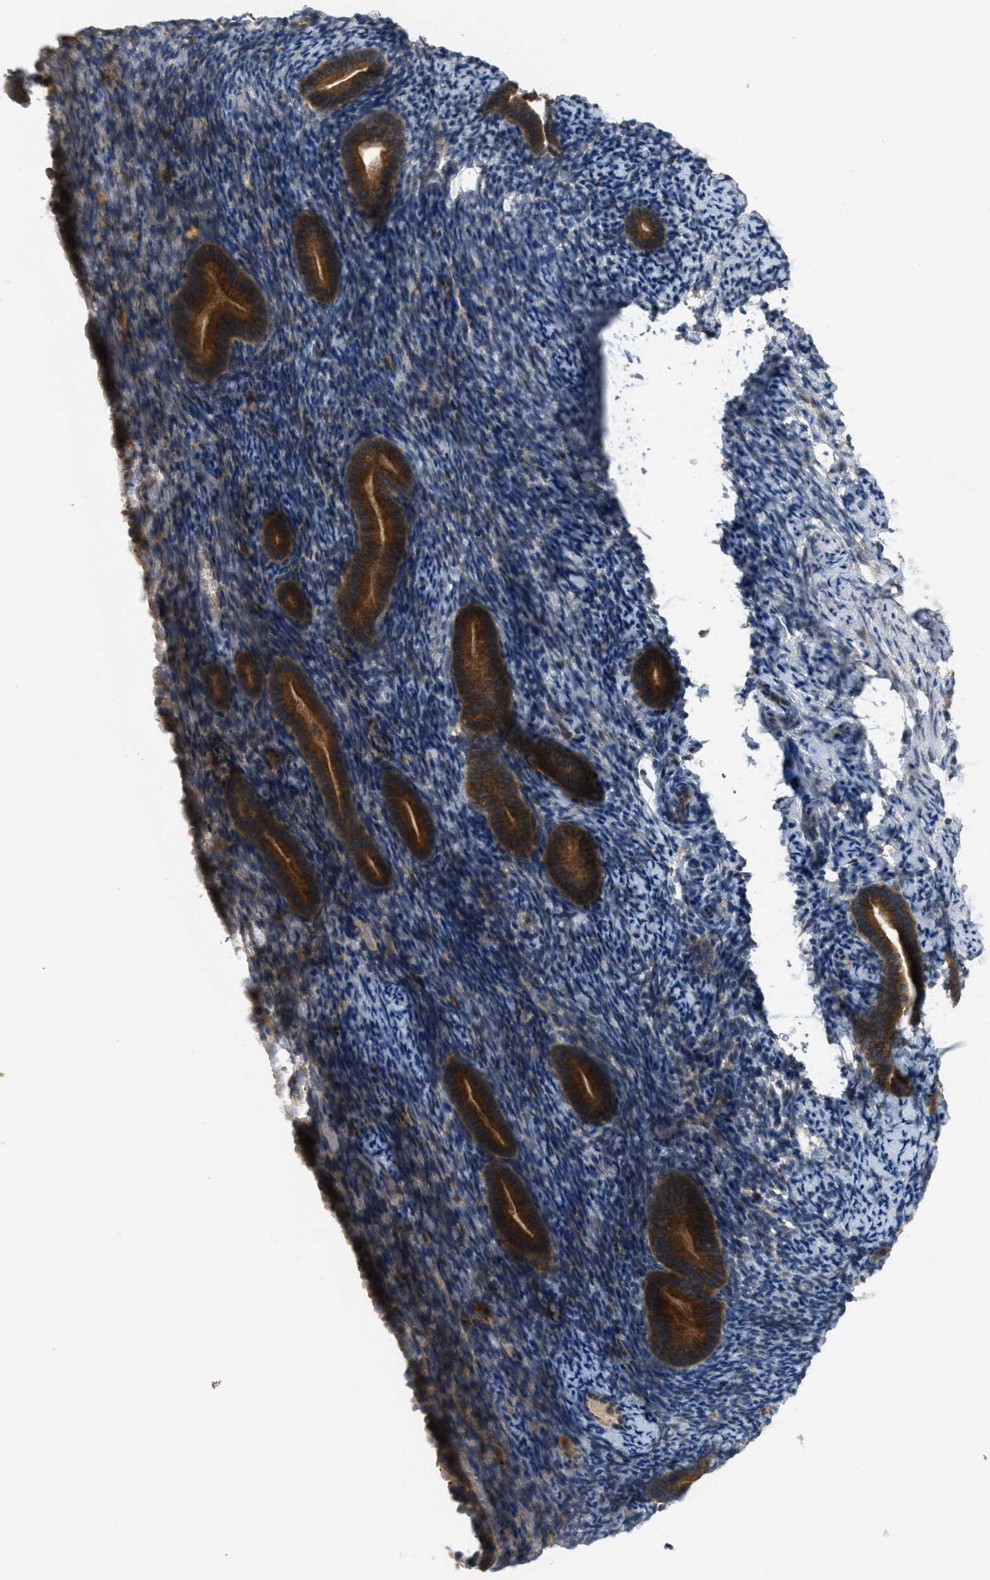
{"staining": {"intensity": "negative", "quantity": "none", "location": "none"}, "tissue": "endometrium", "cell_type": "Cells in endometrial stroma", "image_type": "normal", "snomed": [{"axis": "morphology", "description": "Normal tissue, NOS"}, {"axis": "topography", "description": "Endometrium"}], "caption": "Cells in endometrial stroma show no significant positivity in benign endometrium. (IHC, brightfield microscopy, high magnification).", "gene": "SIGMAR1", "patient": {"sex": "female", "age": 51}}